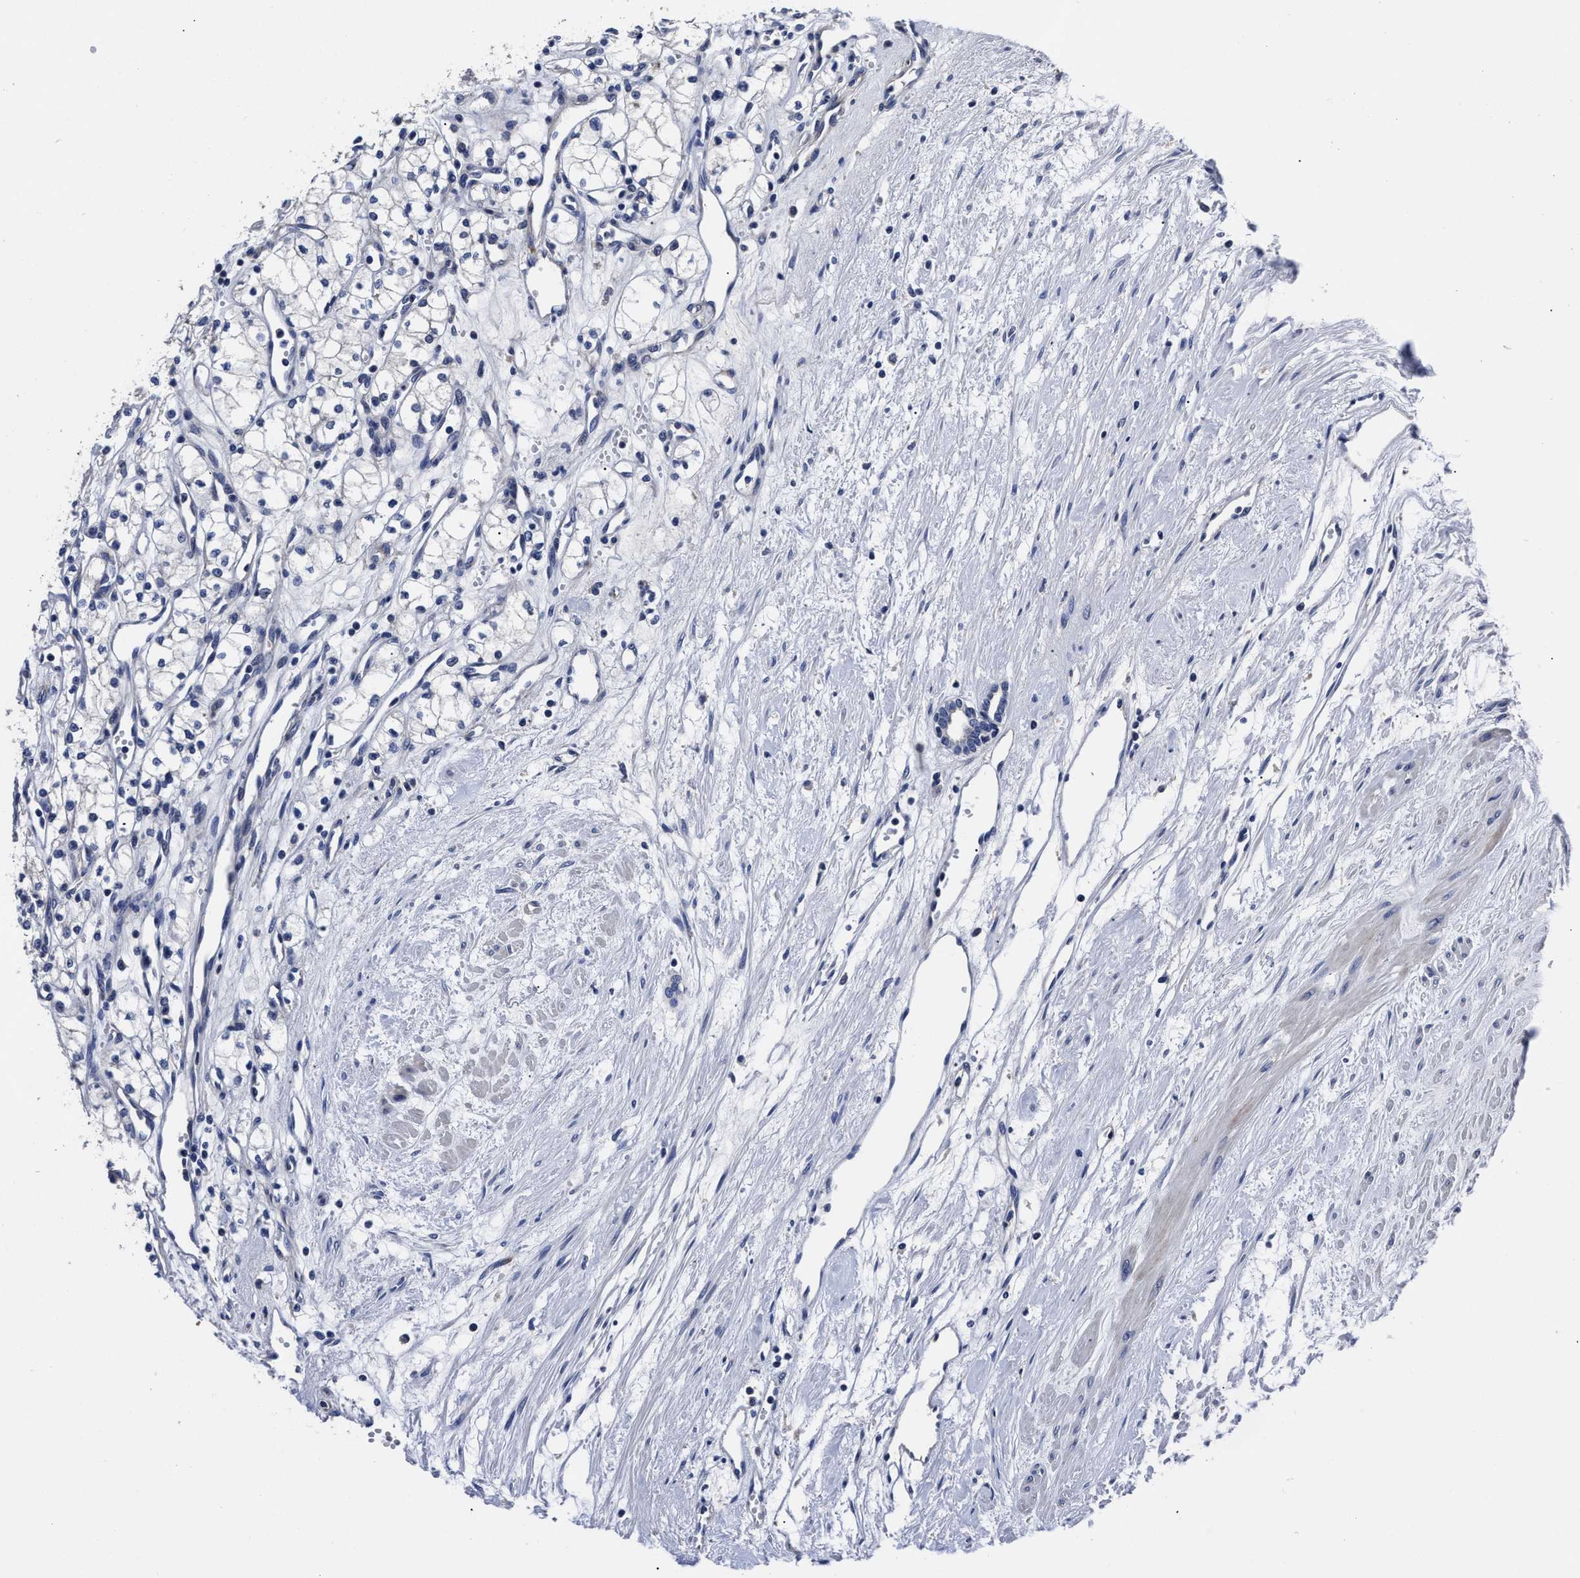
{"staining": {"intensity": "negative", "quantity": "none", "location": "none"}, "tissue": "renal cancer", "cell_type": "Tumor cells", "image_type": "cancer", "snomed": [{"axis": "morphology", "description": "Adenocarcinoma, NOS"}, {"axis": "topography", "description": "Kidney"}], "caption": "The micrograph displays no staining of tumor cells in renal cancer (adenocarcinoma). (DAB immunohistochemistry (IHC) with hematoxylin counter stain).", "gene": "OLFML2A", "patient": {"sex": "male", "age": 59}}